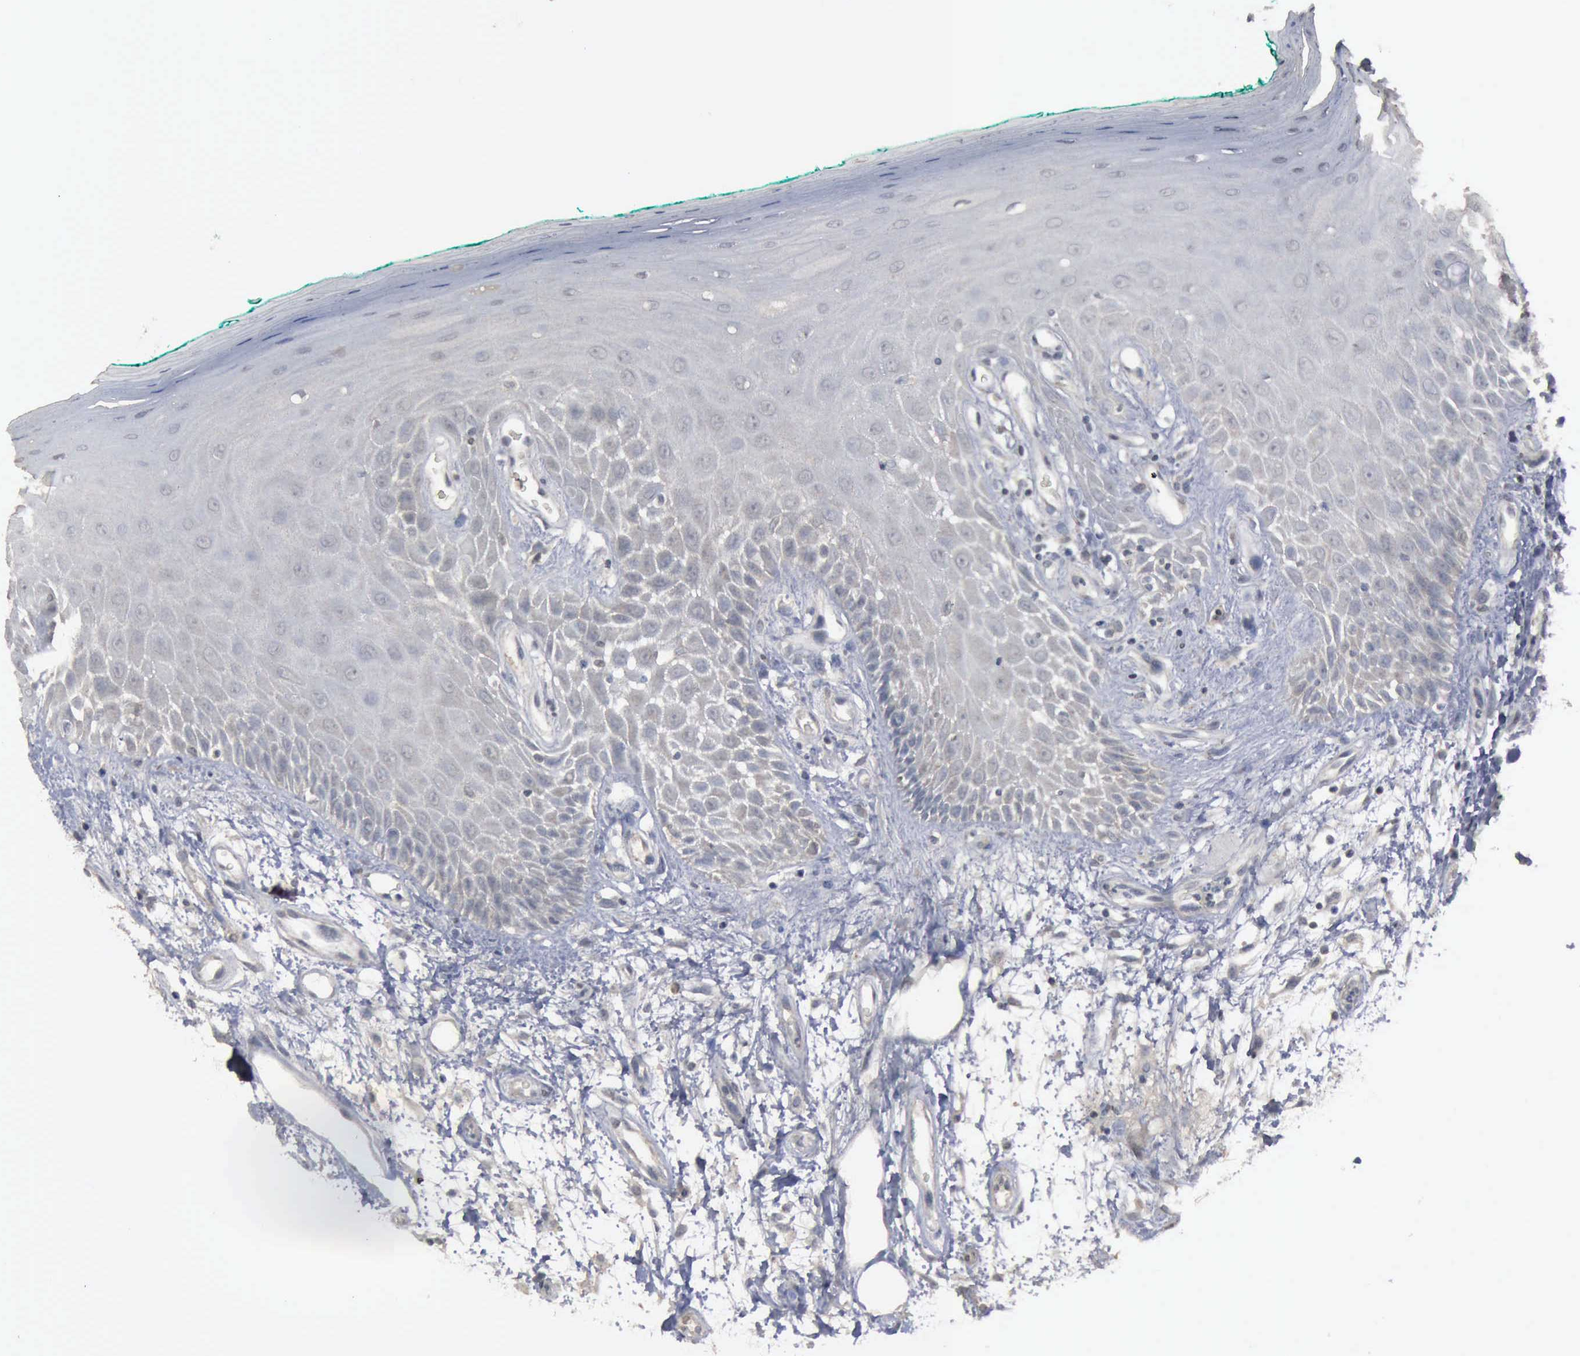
{"staining": {"intensity": "negative", "quantity": "none", "location": "none"}, "tissue": "oral mucosa", "cell_type": "Squamous epithelial cells", "image_type": "normal", "snomed": [{"axis": "morphology", "description": "Normal tissue, NOS"}, {"axis": "morphology", "description": "Squamous cell carcinoma, NOS"}, {"axis": "topography", "description": "Skeletal muscle"}, {"axis": "topography", "description": "Oral tissue"}, {"axis": "topography", "description": "Head-Neck"}], "caption": "Immunohistochemistry of benign oral mucosa demonstrates no staining in squamous epithelial cells. (Stains: DAB immunohistochemistry with hematoxylin counter stain, Microscopy: brightfield microscopy at high magnification).", "gene": "MYO18B", "patient": {"sex": "female", "age": 84}}